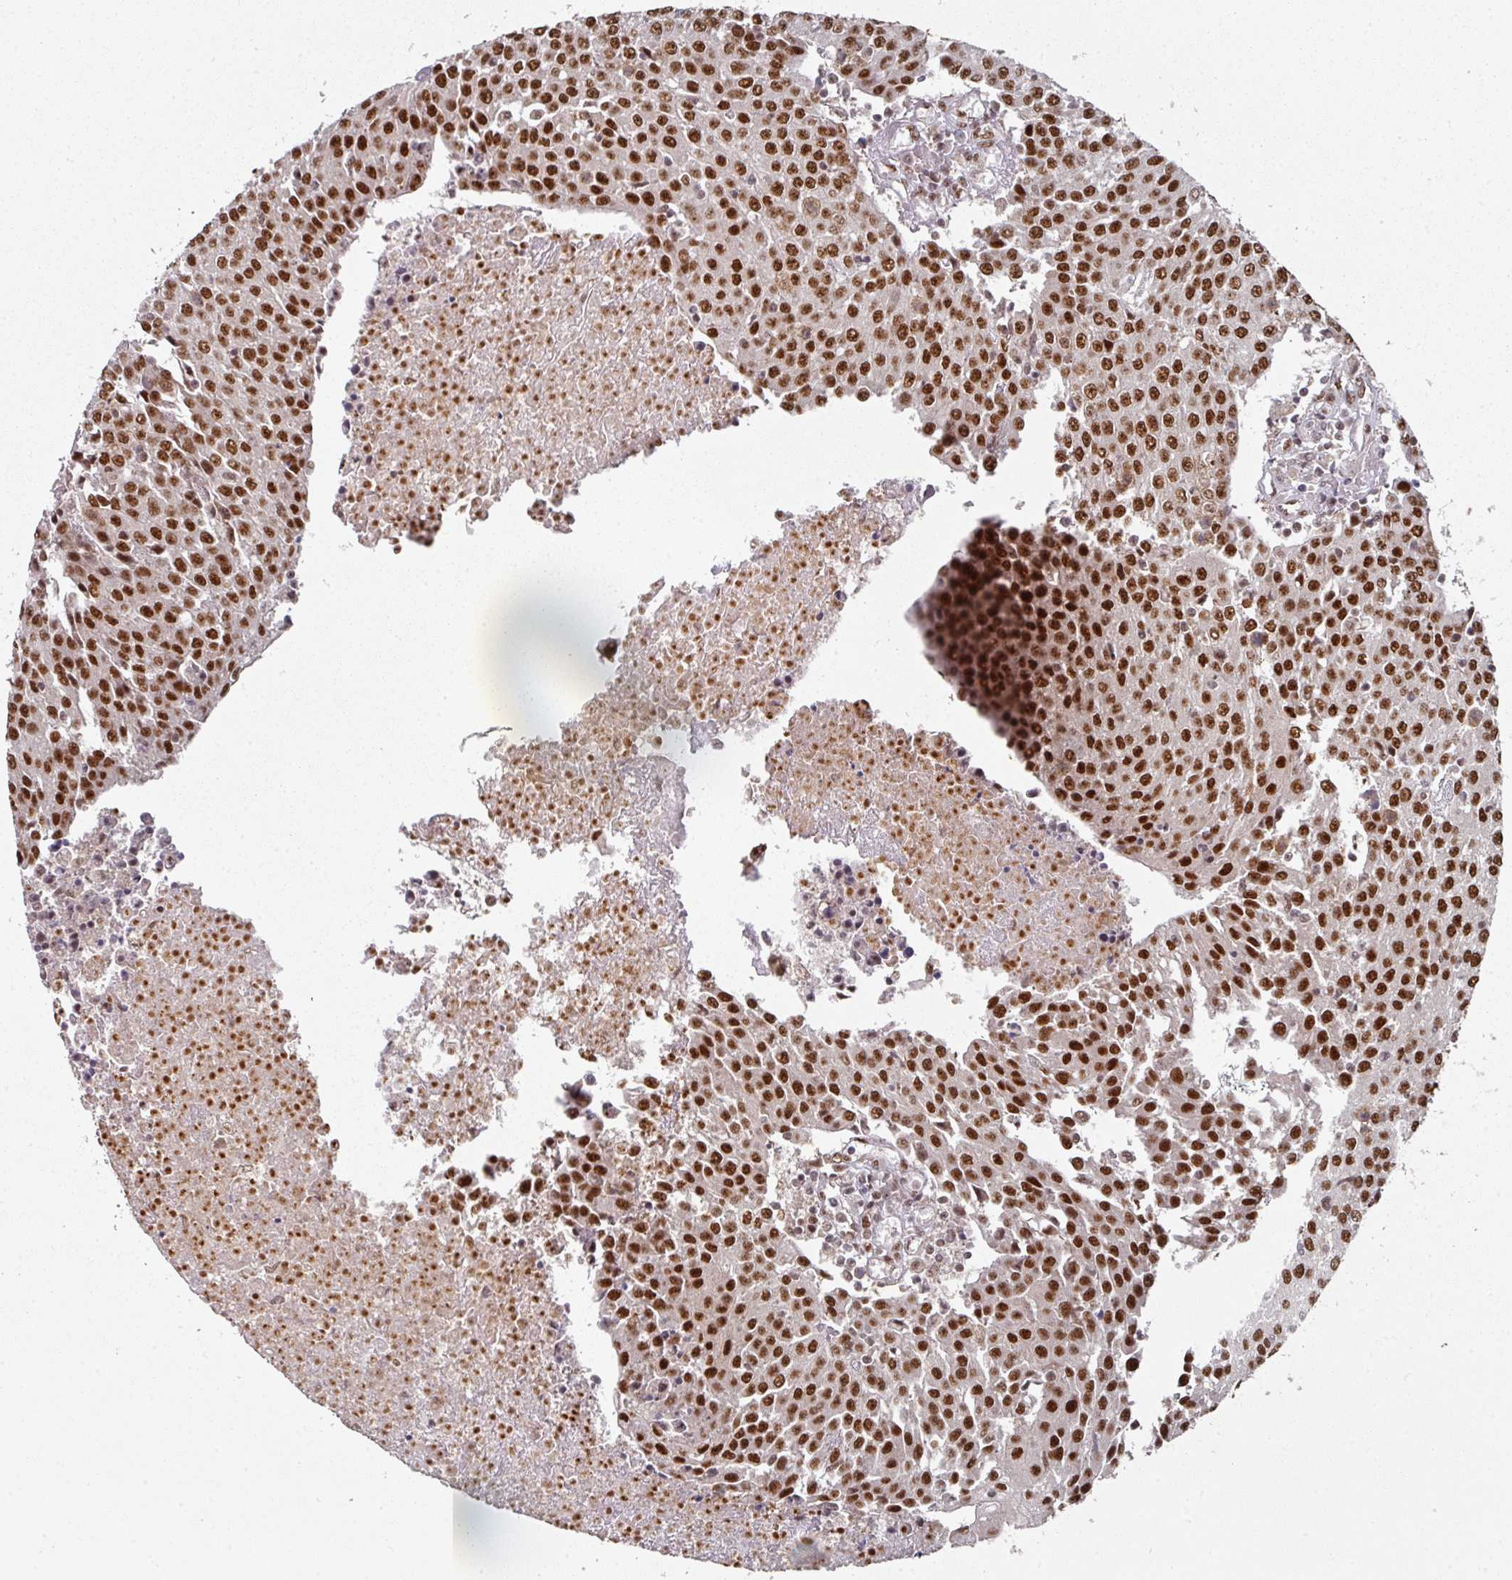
{"staining": {"intensity": "strong", "quantity": ">75%", "location": "nuclear"}, "tissue": "urothelial cancer", "cell_type": "Tumor cells", "image_type": "cancer", "snomed": [{"axis": "morphology", "description": "Urothelial carcinoma, High grade"}, {"axis": "topography", "description": "Urinary bladder"}], "caption": "High-magnification brightfield microscopy of urothelial cancer stained with DAB (3,3'-diaminobenzidine) (brown) and counterstained with hematoxylin (blue). tumor cells exhibit strong nuclear positivity is seen in about>75% of cells.", "gene": "MEPCE", "patient": {"sex": "female", "age": 85}}